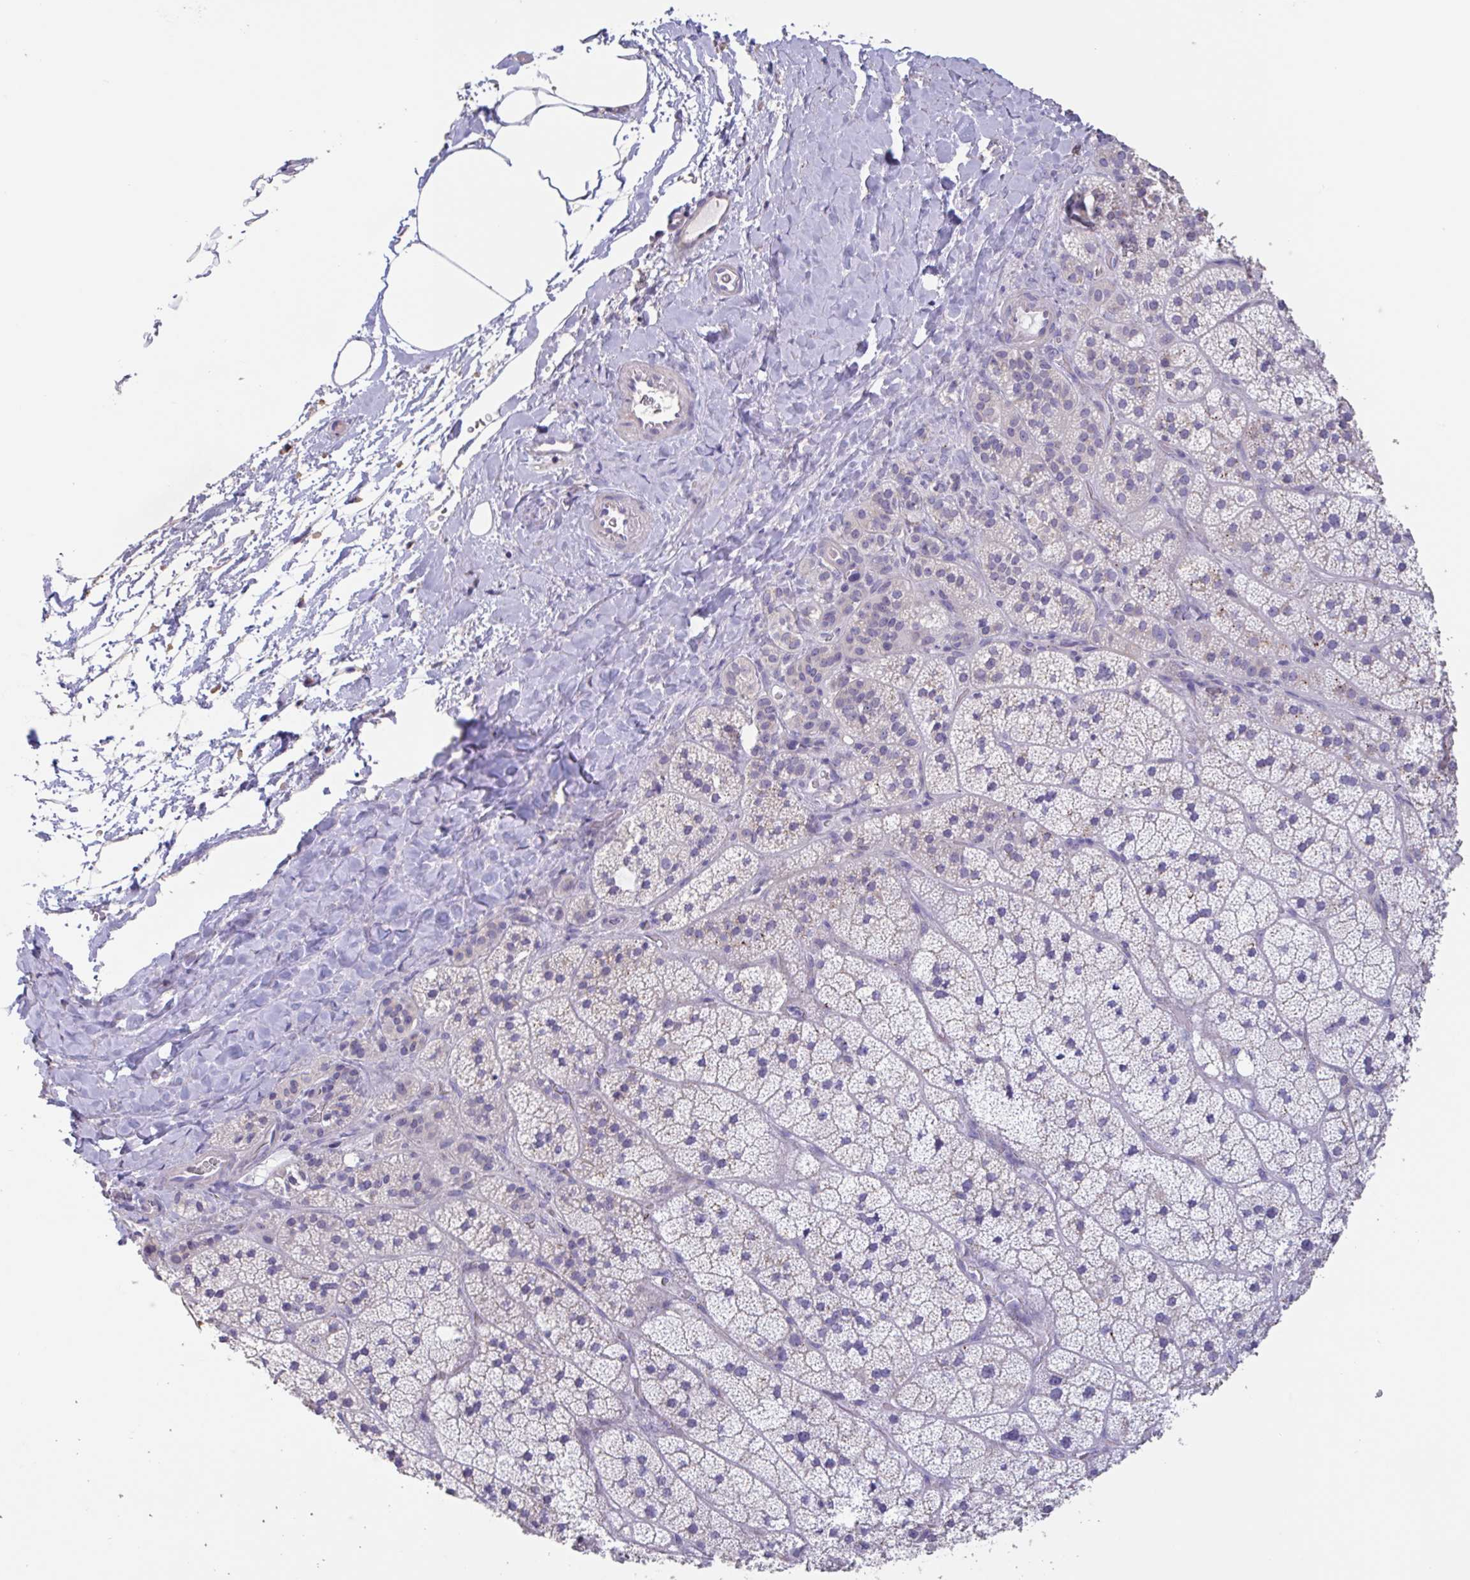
{"staining": {"intensity": "weak", "quantity": "<25%", "location": "cytoplasmic/membranous"}, "tissue": "adrenal gland", "cell_type": "Glandular cells", "image_type": "normal", "snomed": [{"axis": "morphology", "description": "Normal tissue, NOS"}, {"axis": "topography", "description": "Adrenal gland"}], "caption": "Immunohistochemistry micrograph of unremarkable human adrenal gland stained for a protein (brown), which reveals no positivity in glandular cells. (DAB (3,3'-diaminobenzidine) IHC, high magnification).", "gene": "CHMP5", "patient": {"sex": "male", "age": 57}}